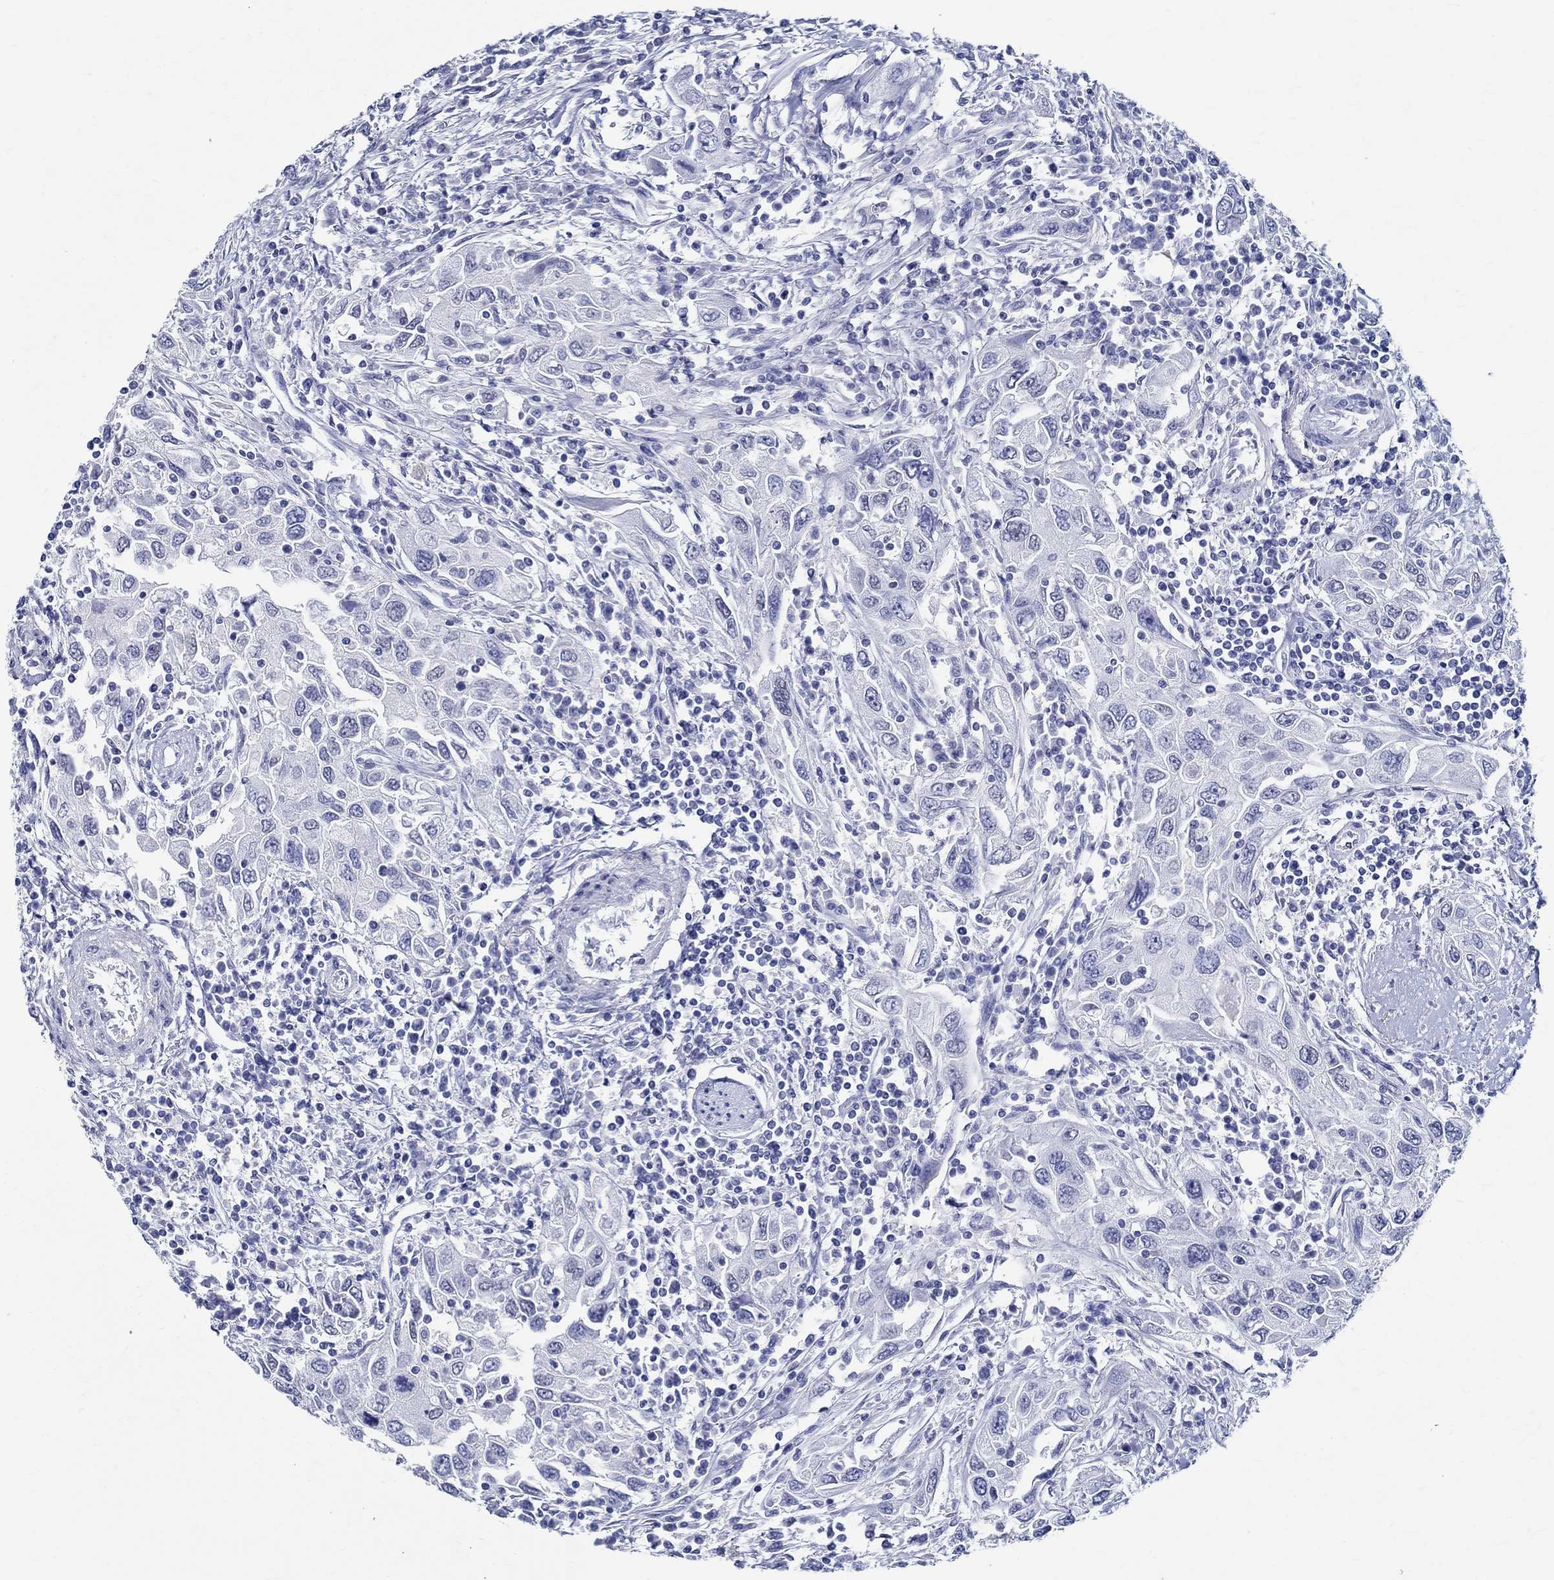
{"staining": {"intensity": "negative", "quantity": "none", "location": "none"}, "tissue": "urothelial cancer", "cell_type": "Tumor cells", "image_type": "cancer", "snomed": [{"axis": "morphology", "description": "Urothelial carcinoma, High grade"}, {"axis": "topography", "description": "Urinary bladder"}], "caption": "Immunohistochemistry (IHC) photomicrograph of human high-grade urothelial carcinoma stained for a protein (brown), which exhibits no staining in tumor cells. (DAB immunohistochemistry with hematoxylin counter stain).", "gene": "TSPAN16", "patient": {"sex": "male", "age": 76}}